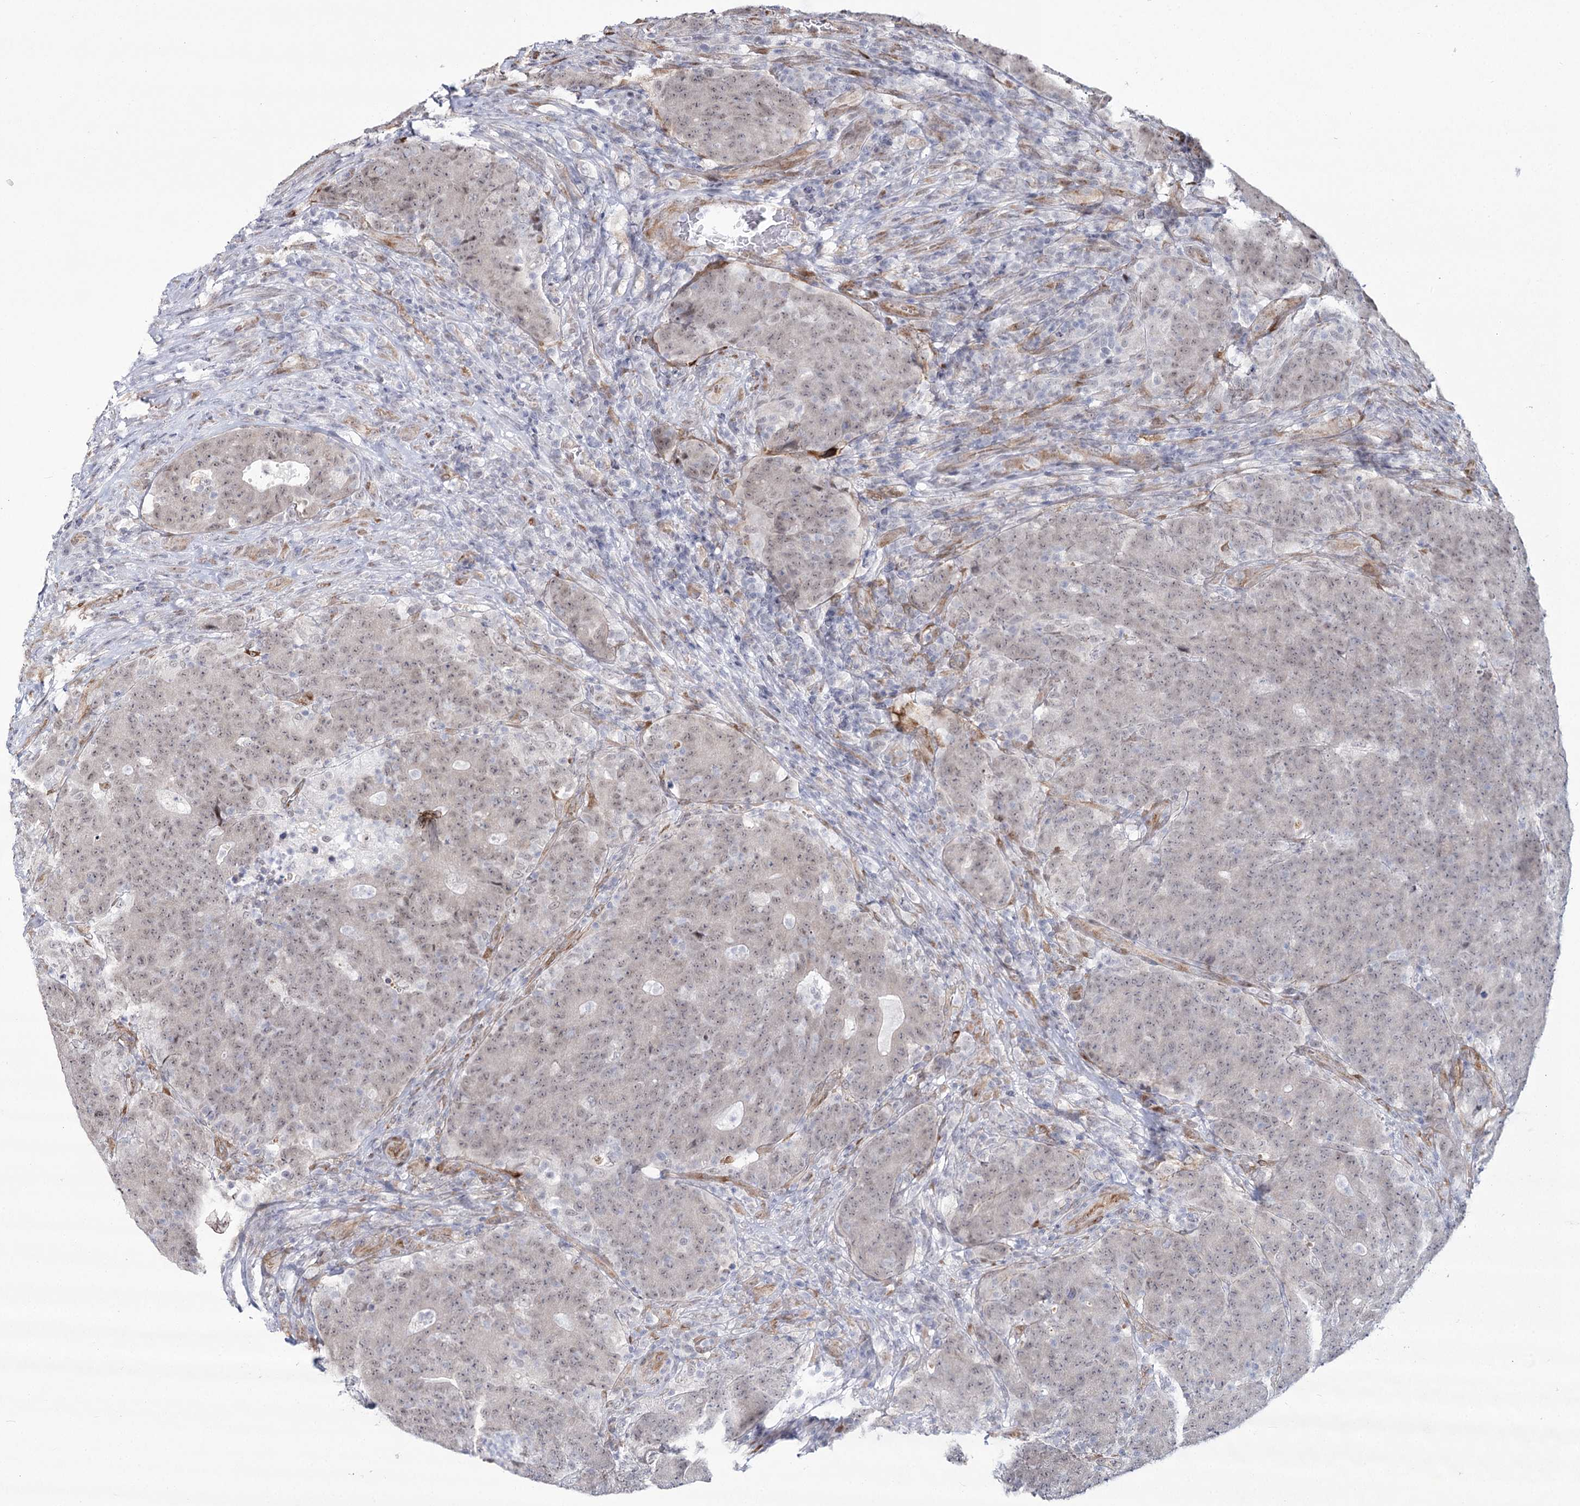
{"staining": {"intensity": "weak", "quantity": ">75%", "location": "nuclear"}, "tissue": "colorectal cancer", "cell_type": "Tumor cells", "image_type": "cancer", "snomed": [{"axis": "morphology", "description": "Adenocarcinoma, NOS"}, {"axis": "topography", "description": "Colon"}], "caption": "Immunohistochemical staining of colorectal cancer shows low levels of weak nuclear expression in approximately >75% of tumor cells.", "gene": "YBX3", "patient": {"sex": "female", "age": 75}}